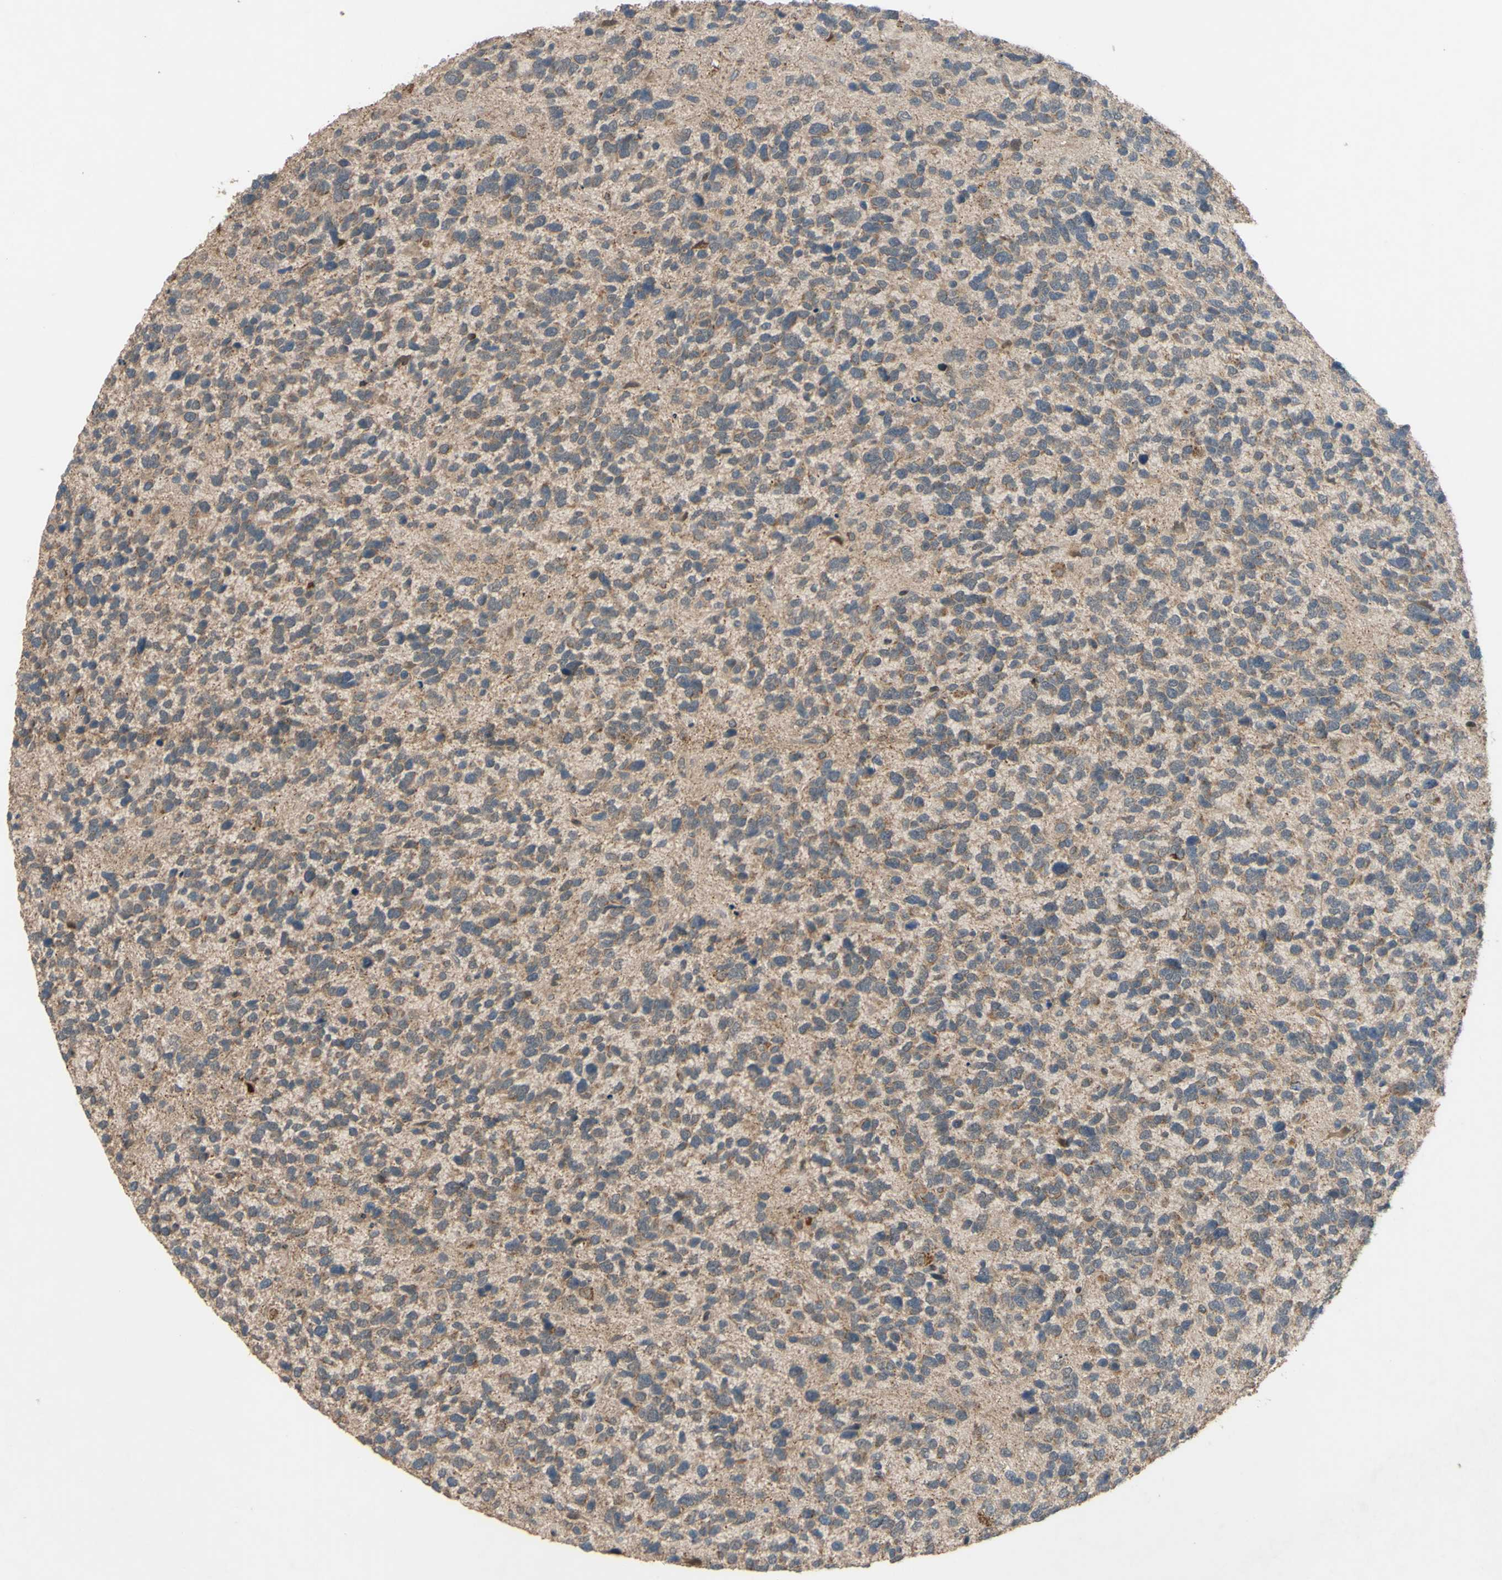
{"staining": {"intensity": "moderate", "quantity": ">75%", "location": "cytoplasmic/membranous"}, "tissue": "glioma", "cell_type": "Tumor cells", "image_type": "cancer", "snomed": [{"axis": "morphology", "description": "Glioma, malignant, High grade"}, {"axis": "topography", "description": "Brain"}], "caption": "Immunohistochemical staining of glioma demonstrates moderate cytoplasmic/membranous protein positivity in about >75% of tumor cells.", "gene": "CD164", "patient": {"sex": "female", "age": 58}}